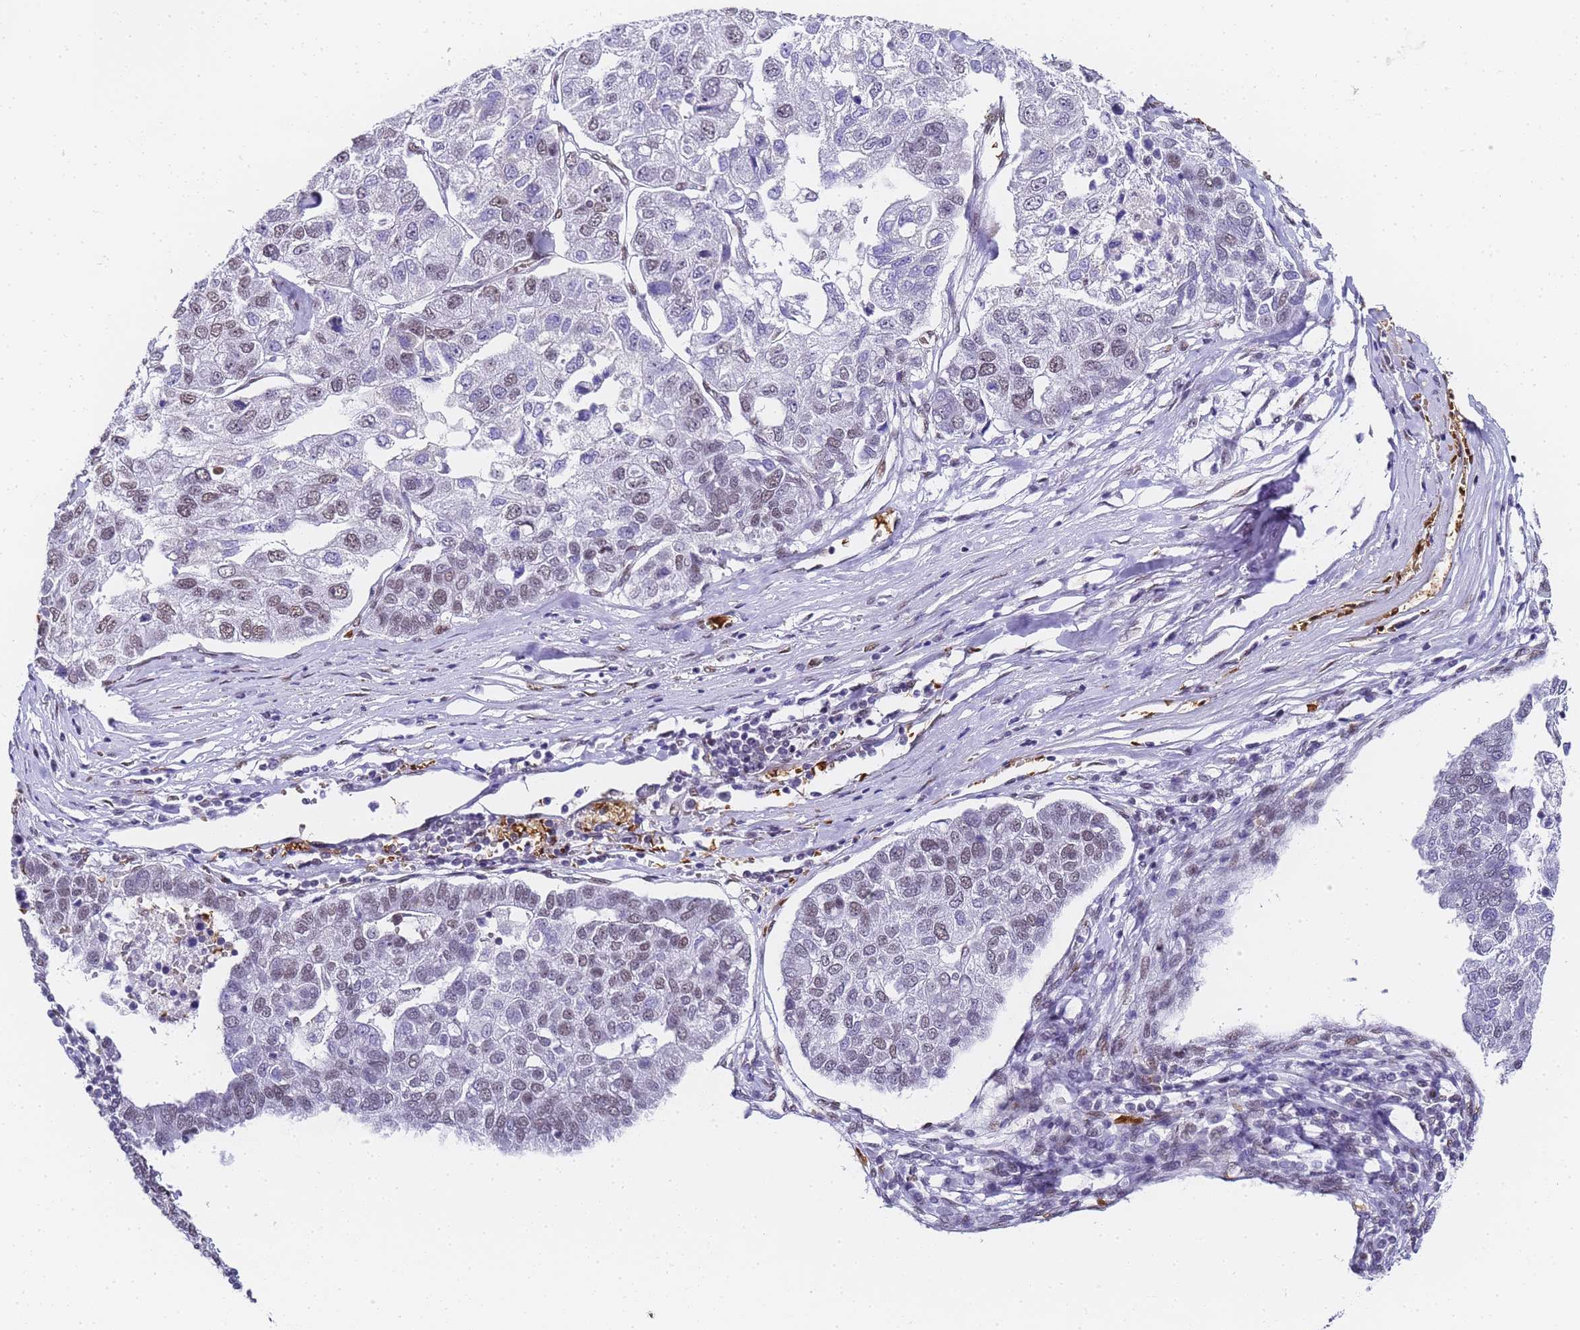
{"staining": {"intensity": "weak", "quantity": "25%-75%", "location": "nuclear"}, "tissue": "pancreatic cancer", "cell_type": "Tumor cells", "image_type": "cancer", "snomed": [{"axis": "morphology", "description": "Adenocarcinoma, NOS"}, {"axis": "topography", "description": "Pancreas"}], "caption": "Human pancreatic cancer (adenocarcinoma) stained with a brown dye displays weak nuclear positive staining in about 25%-75% of tumor cells.", "gene": "POLR1A", "patient": {"sex": "female", "age": 61}}